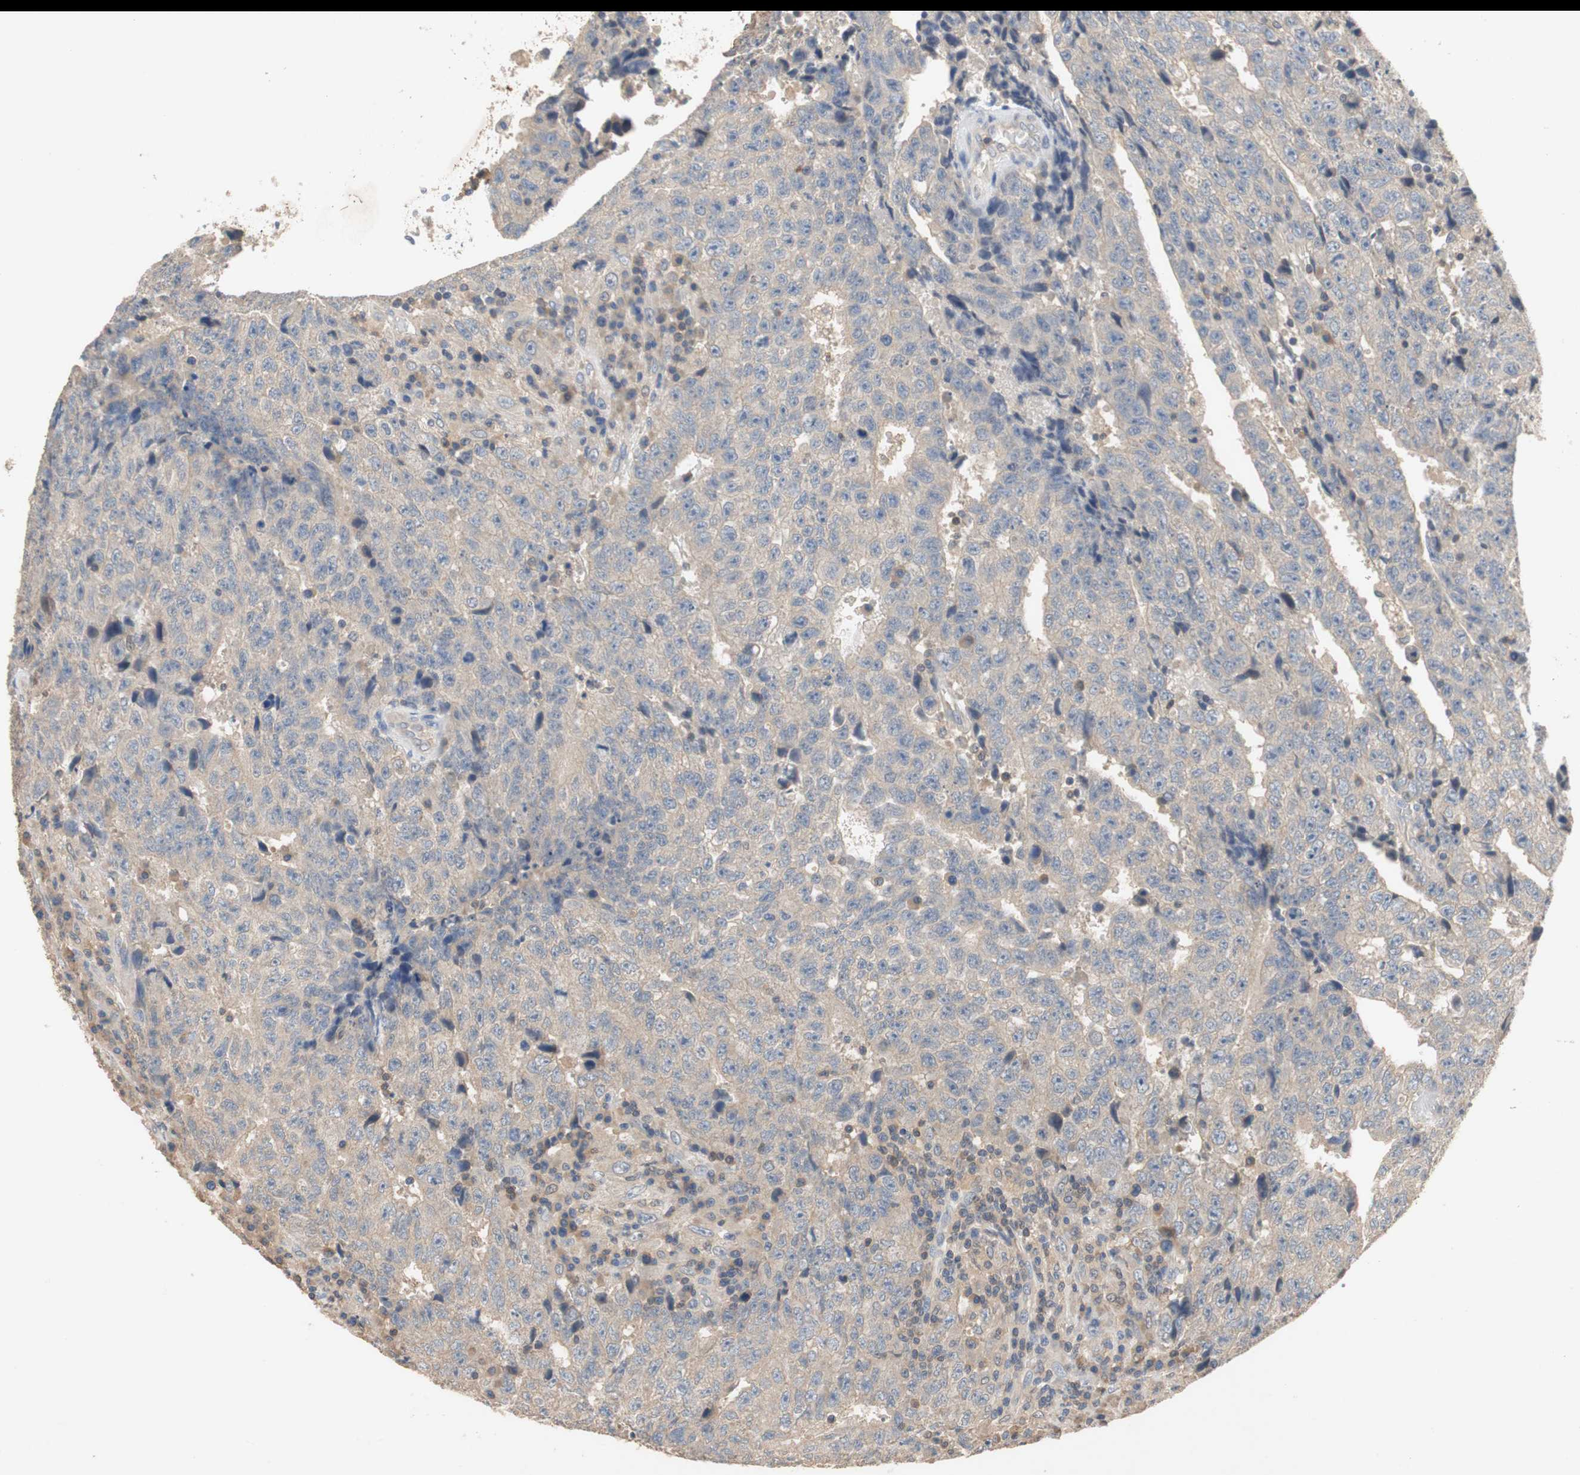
{"staining": {"intensity": "weak", "quantity": ">75%", "location": "cytoplasmic/membranous"}, "tissue": "testis cancer", "cell_type": "Tumor cells", "image_type": "cancer", "snomed": [{"axis": "morphology", "description": "Necrosis, NOS"}, {"axis": "morphology", "description": "Carcinoma, Embryonal, NOS"}, {"axis": "topography", "description": "Testis"}], "caption": "DAB (3,3'-diaminobenzidine) immunohistochemical staining of human embryonal carcinoma (testis) shows weak cytoplasmic/membranous protein expression in about >75% of tumor cells. Ihc stains the protein of interest in brown and the nuclei are stained blue.", "gene": "ADAP1", "patient": {"sex": "male", "age": 19}}